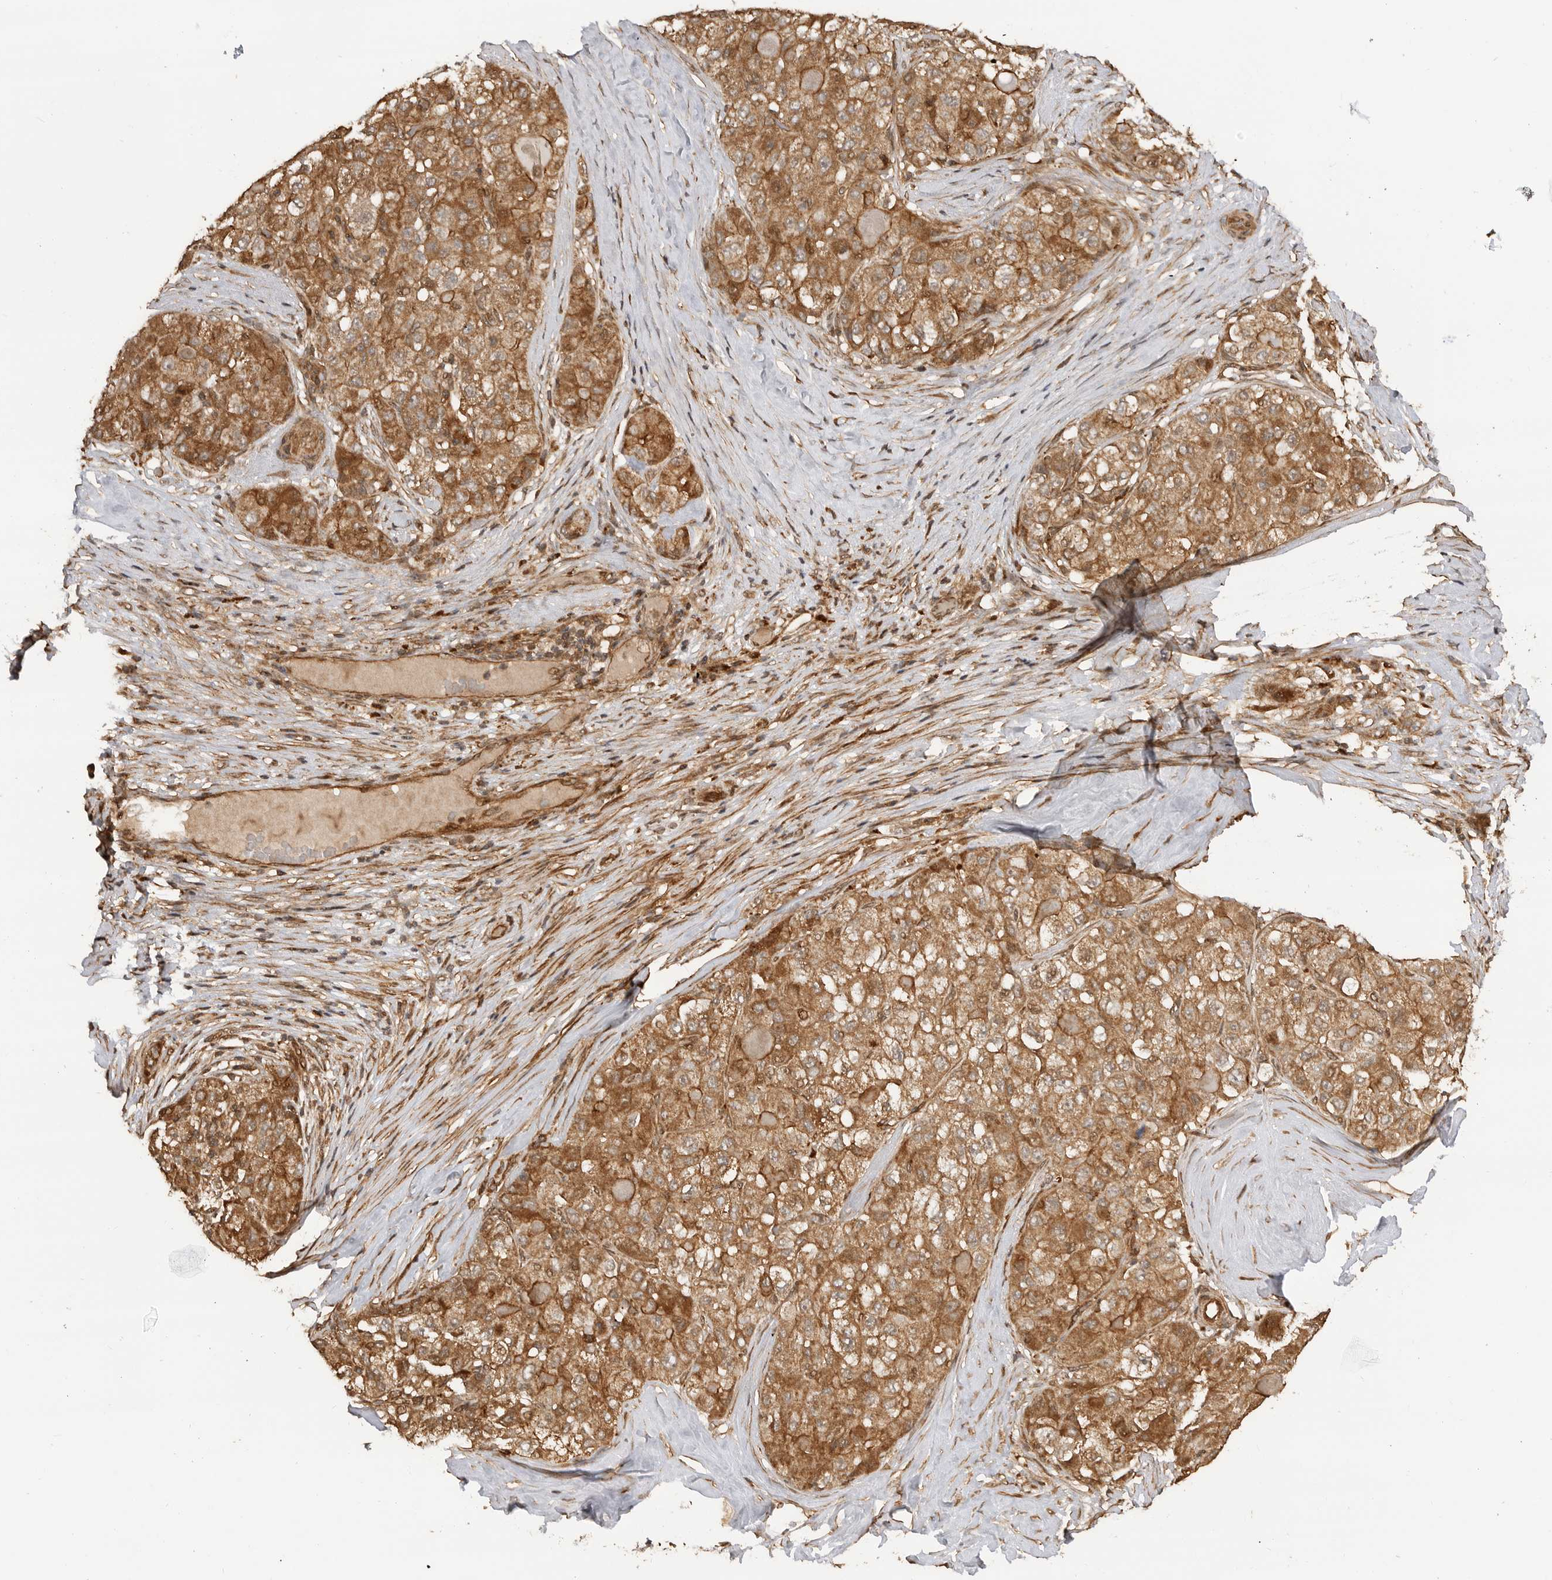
{"staining": {"intensity": "moderate", "quantity": ">75%", "location": "cytoplasmic/membranous"}, "tissue": "liver cancer", "cell_type": "Tumor cells", "image_type": "cancer", "snomed": [{"axis": "morphology", "description": "Carcinoma, Hepatocellular, NOS"}, {"axis": "topography", "description": "Liver"}], "caption": "Immunohistochemical staining of human liver cancer (hepatocellular carcinoma) displays medium levels of moderate cytoplasmic/membranous protein positivity in approximately >75% of tumor cells. (Brightfield microscopy of DAB IHC at high magnification).", "gene": "ADPRS", "patient": {"sex": "male", "age": 80}}